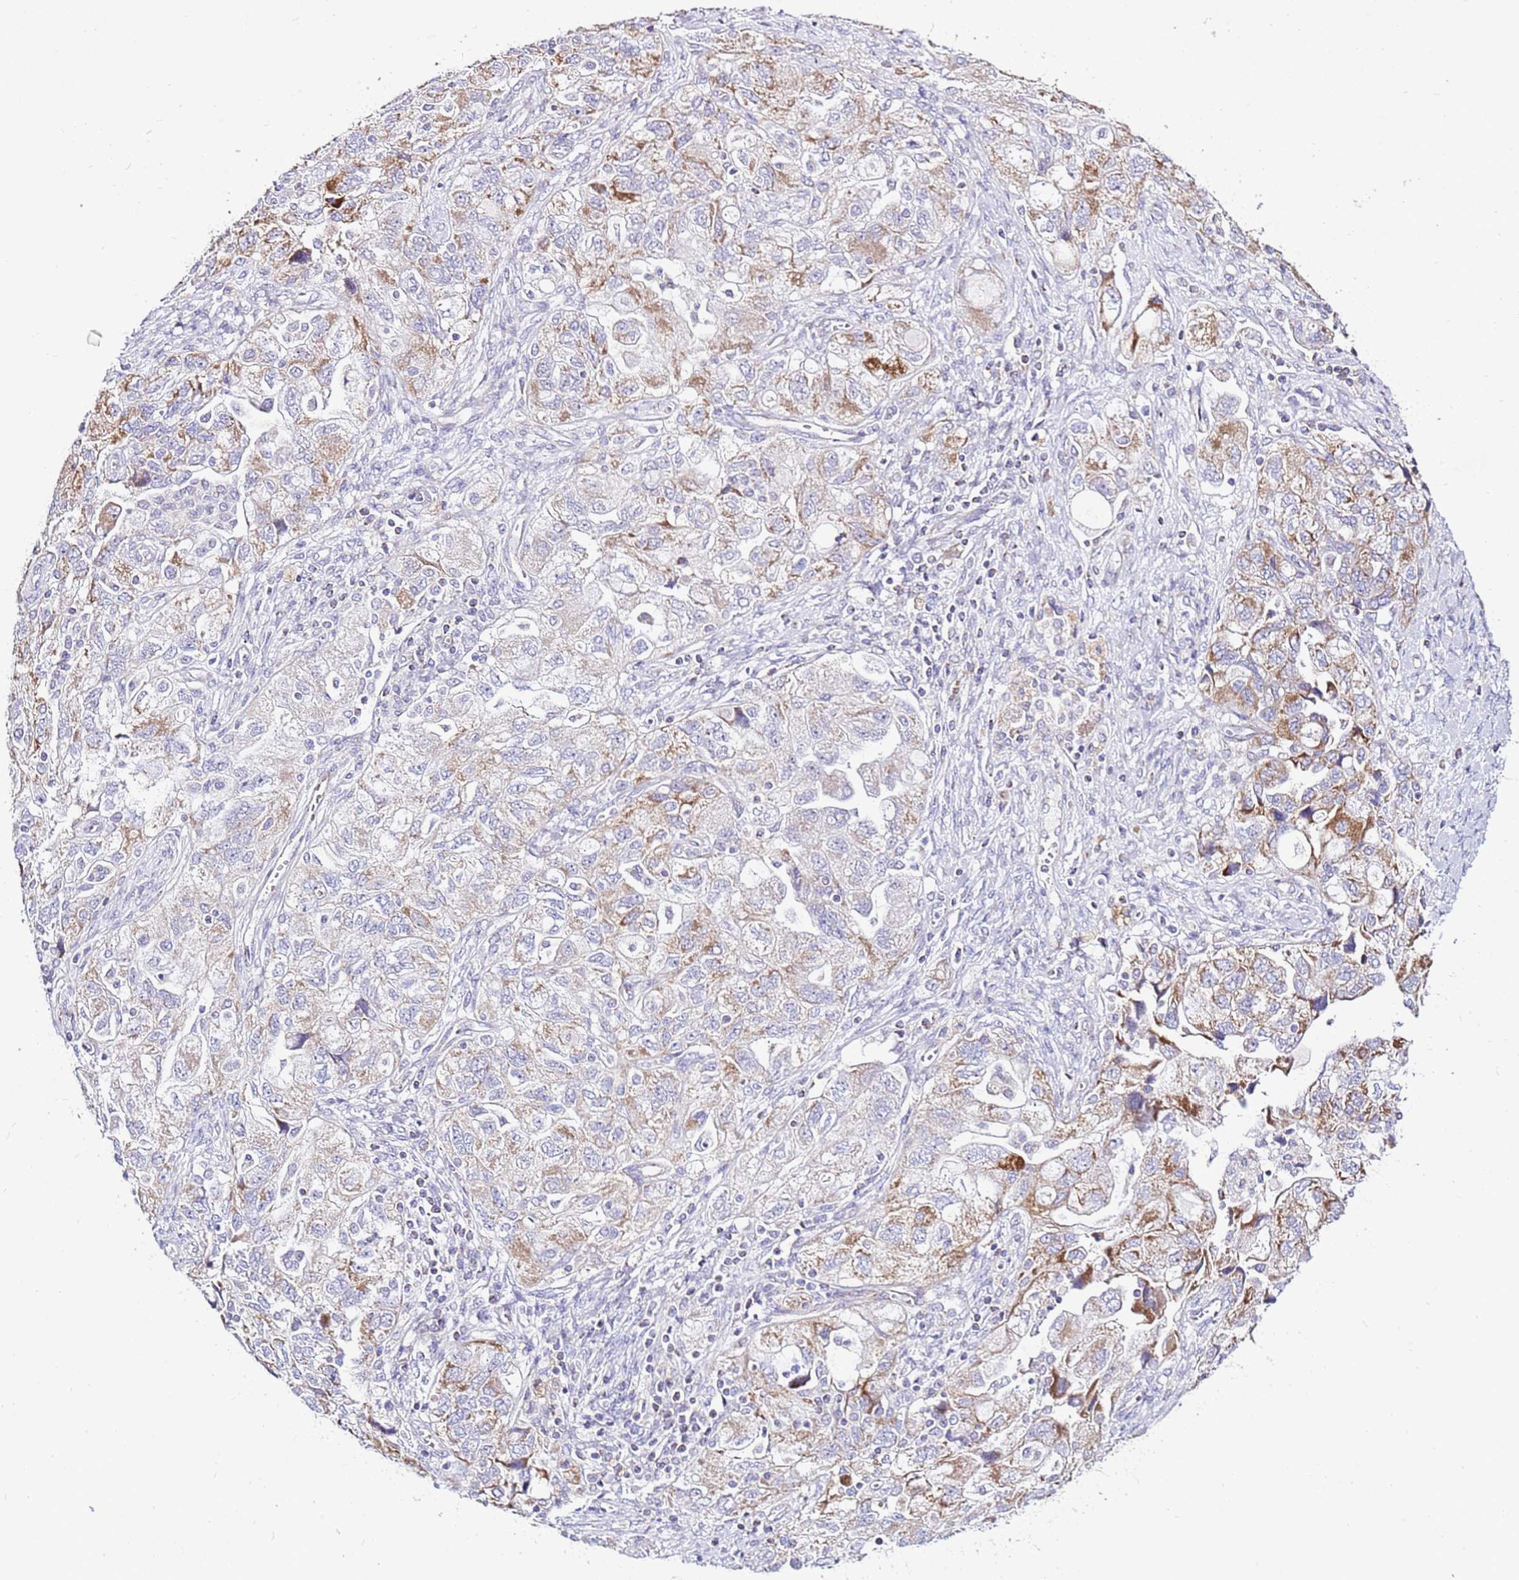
{"staining": {"intensity": "moderate", "quantity": "25%-75%", "location": "cytoplasmic/membranous"}, "tissue": "ovarian cancer", "cell_type": "Tumor cells", "image_type": "cancer", "snomed": [{"axis": "morphology", "description": "Carcinoma, NOS"}, {"axis": "morphology", "description": "Cystadenocarcinoma, serous, NOS"}, {"axis": "topography", "description": "Ovary"}], "caption": "Immunohistochemical staining of human ovarian cancer (carcinoma) displays medium levels of moderate cytoplasmic/membranous protein positivity in about 25%-75% of tumor cells.", "gene": "IGF1R", "patient": {"sex": "female", "age": 69}}